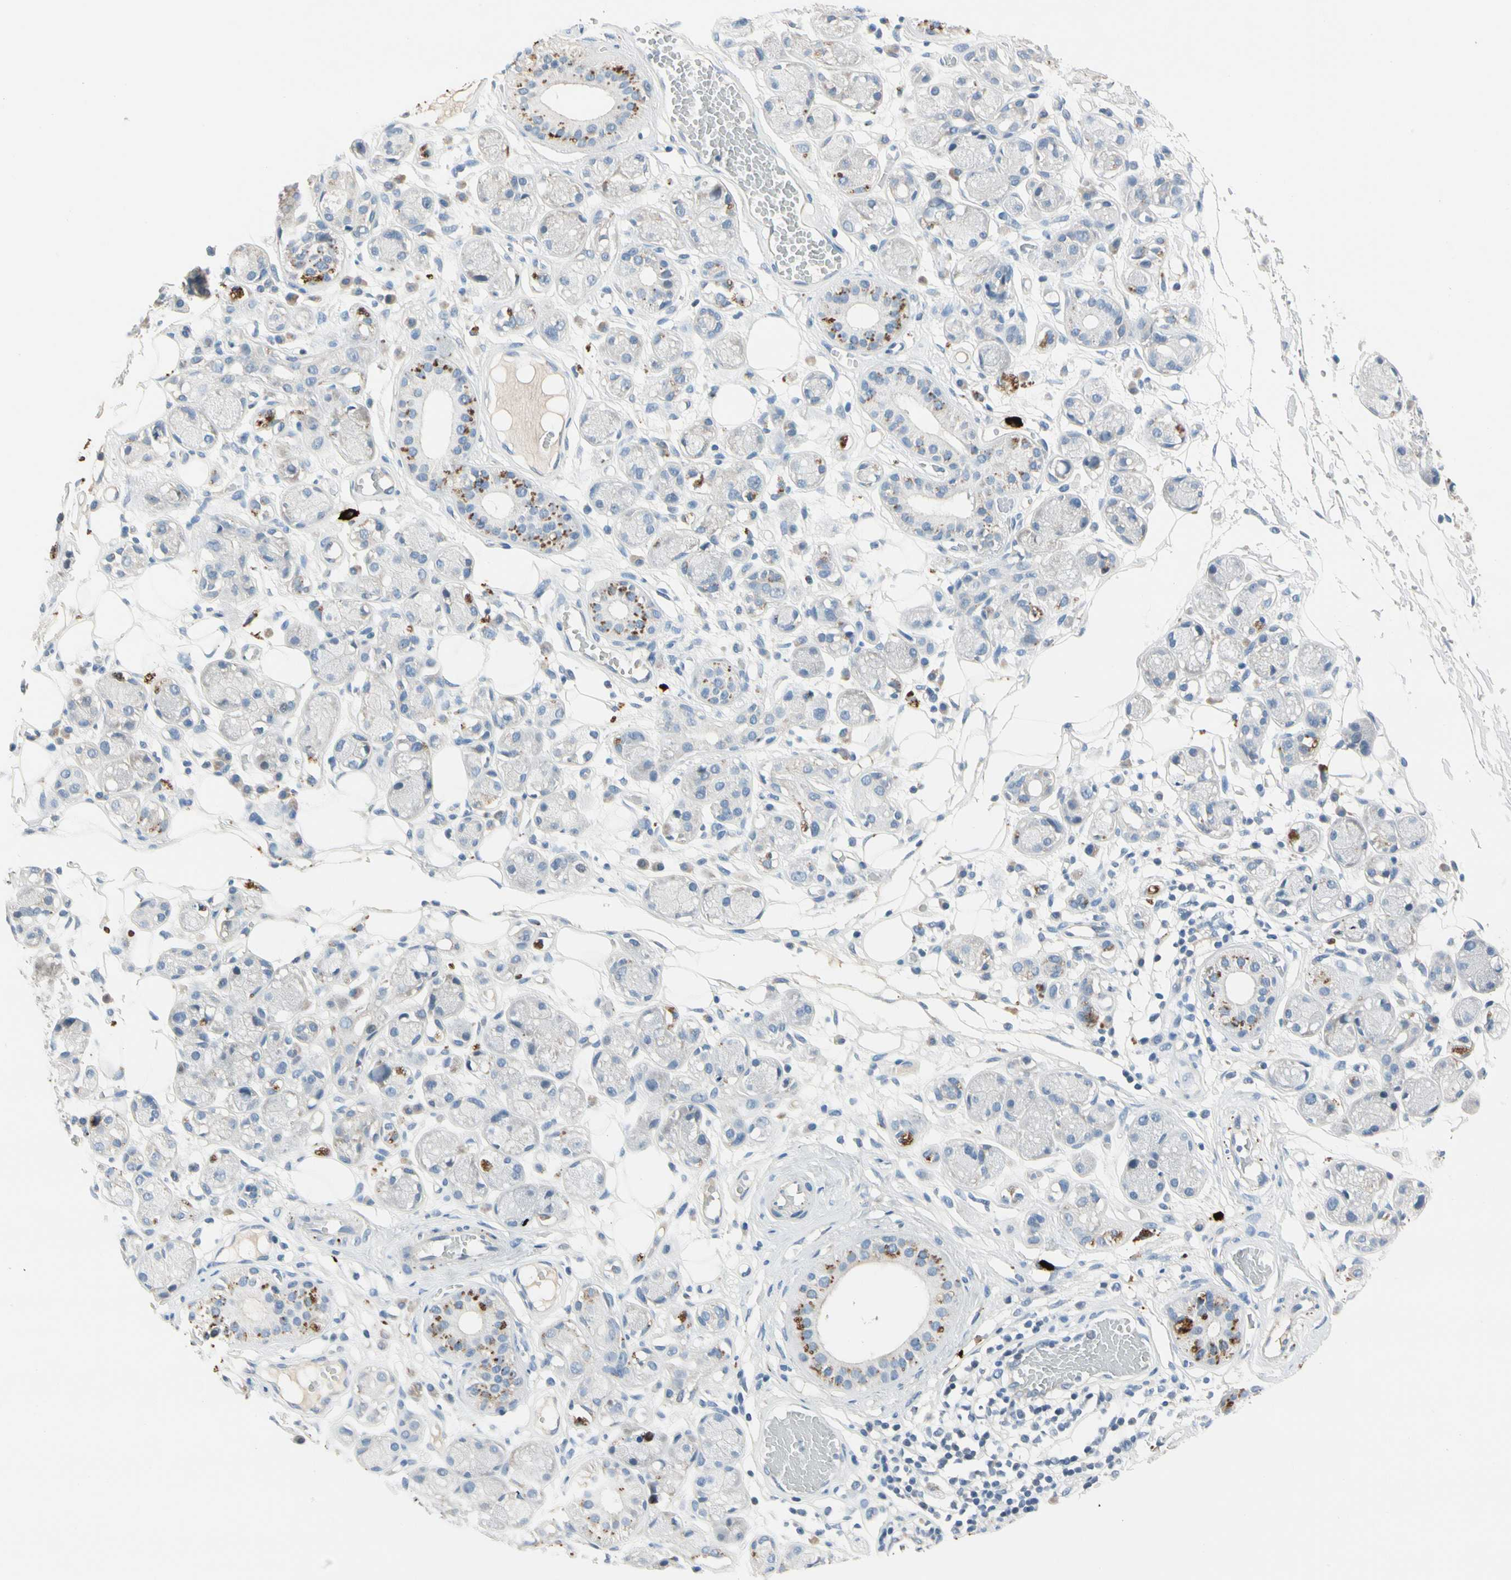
{"staining": {"intensity": "negative", "quantity": "none", "location": "none"}, "tissue": "adipose tissue", "cell_type": "Adipocytes", "image_type": "normal", "snomed": [{"axis": "morphology", "description": "Normal tissue, NOS"}, {"axis": "morphology", "description": "Inflammation, NOS"}, {"axis": "topography", "description": "Vascular tissue"}, {"axis": "topography", "description": "Salivary gland"}], "caption": "Immunohistochemistry (IHC) photomicrograph of unremarkable adipose tissue: adipose tissue stained with DAB (3,3'-diaminobenzidine) exhibits no significant protein positivity in adipocytes. (DAB immunohistochemistry, high magnification).", "gene": "CPA3", "patient": {"sex": "female", "age": 75}}